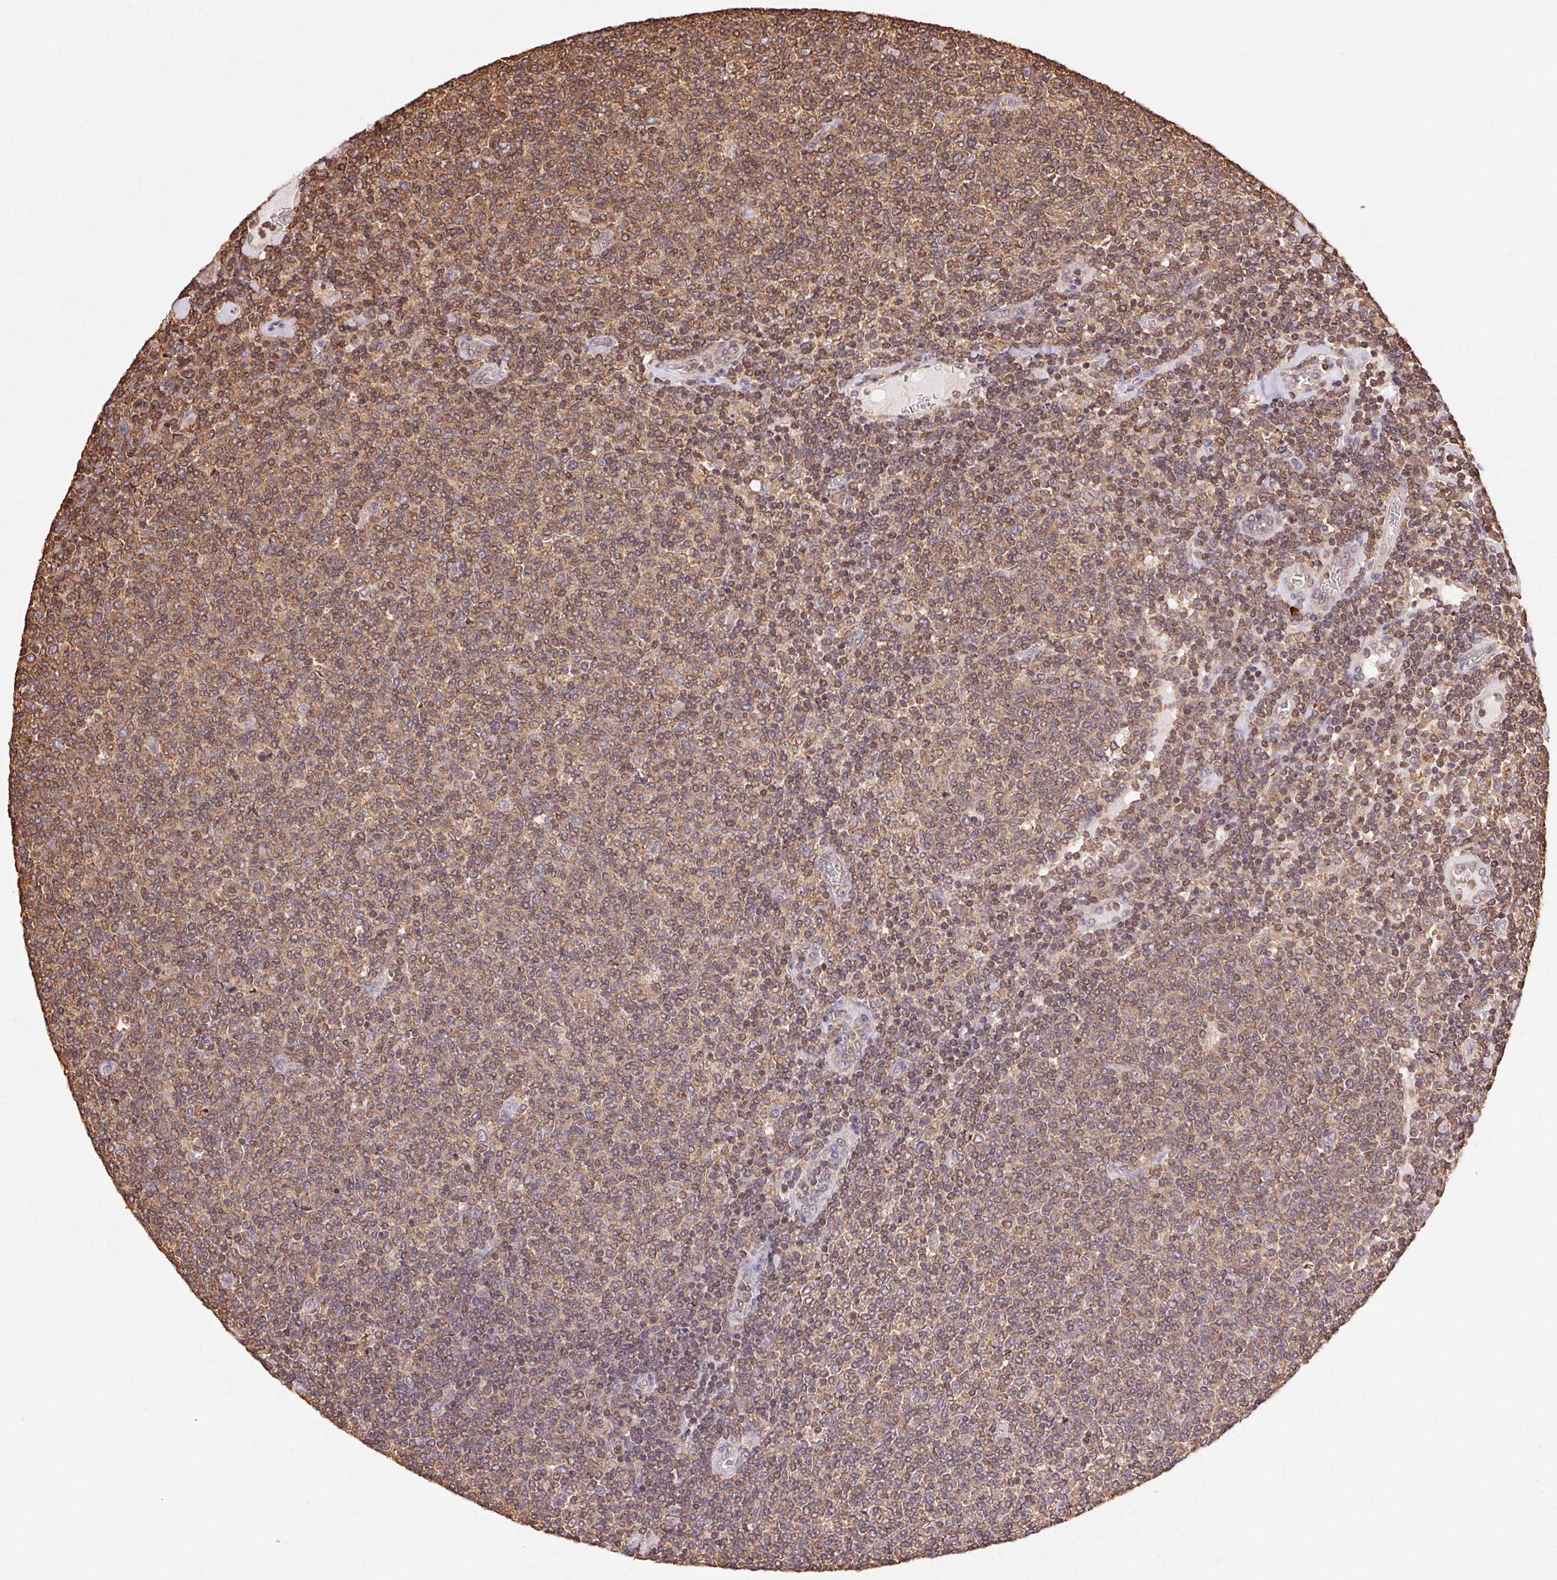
{"staining": {"intensity": "moderate", "quantity": ">75%", "location": "cytoplasmic/membranous"}, "tissue": "lymphoma", "cell_type": "Tumor cells", "image_type": "cancer", "snomed": [{"axis": "morphology", "description": "Malignant lymphoma, non-Hodgkin's type, Low grade"}, {"axis": "topography", "description": "Lymph node"}], "caption": "Immunohistochemistry (IHC) histopathology image of neoplastic tissue: human low-grade malignant lymphoma, non-Hodgkin's type stained using IHC reveals medium levels of moderate protein expression localized specifically in the cytoplasmic/membranous of tumor cells, appearing as a cytoplasmic/membranous brown color.", "gene": "ATG10", "patient": {"sex": "male", "age": 52}}